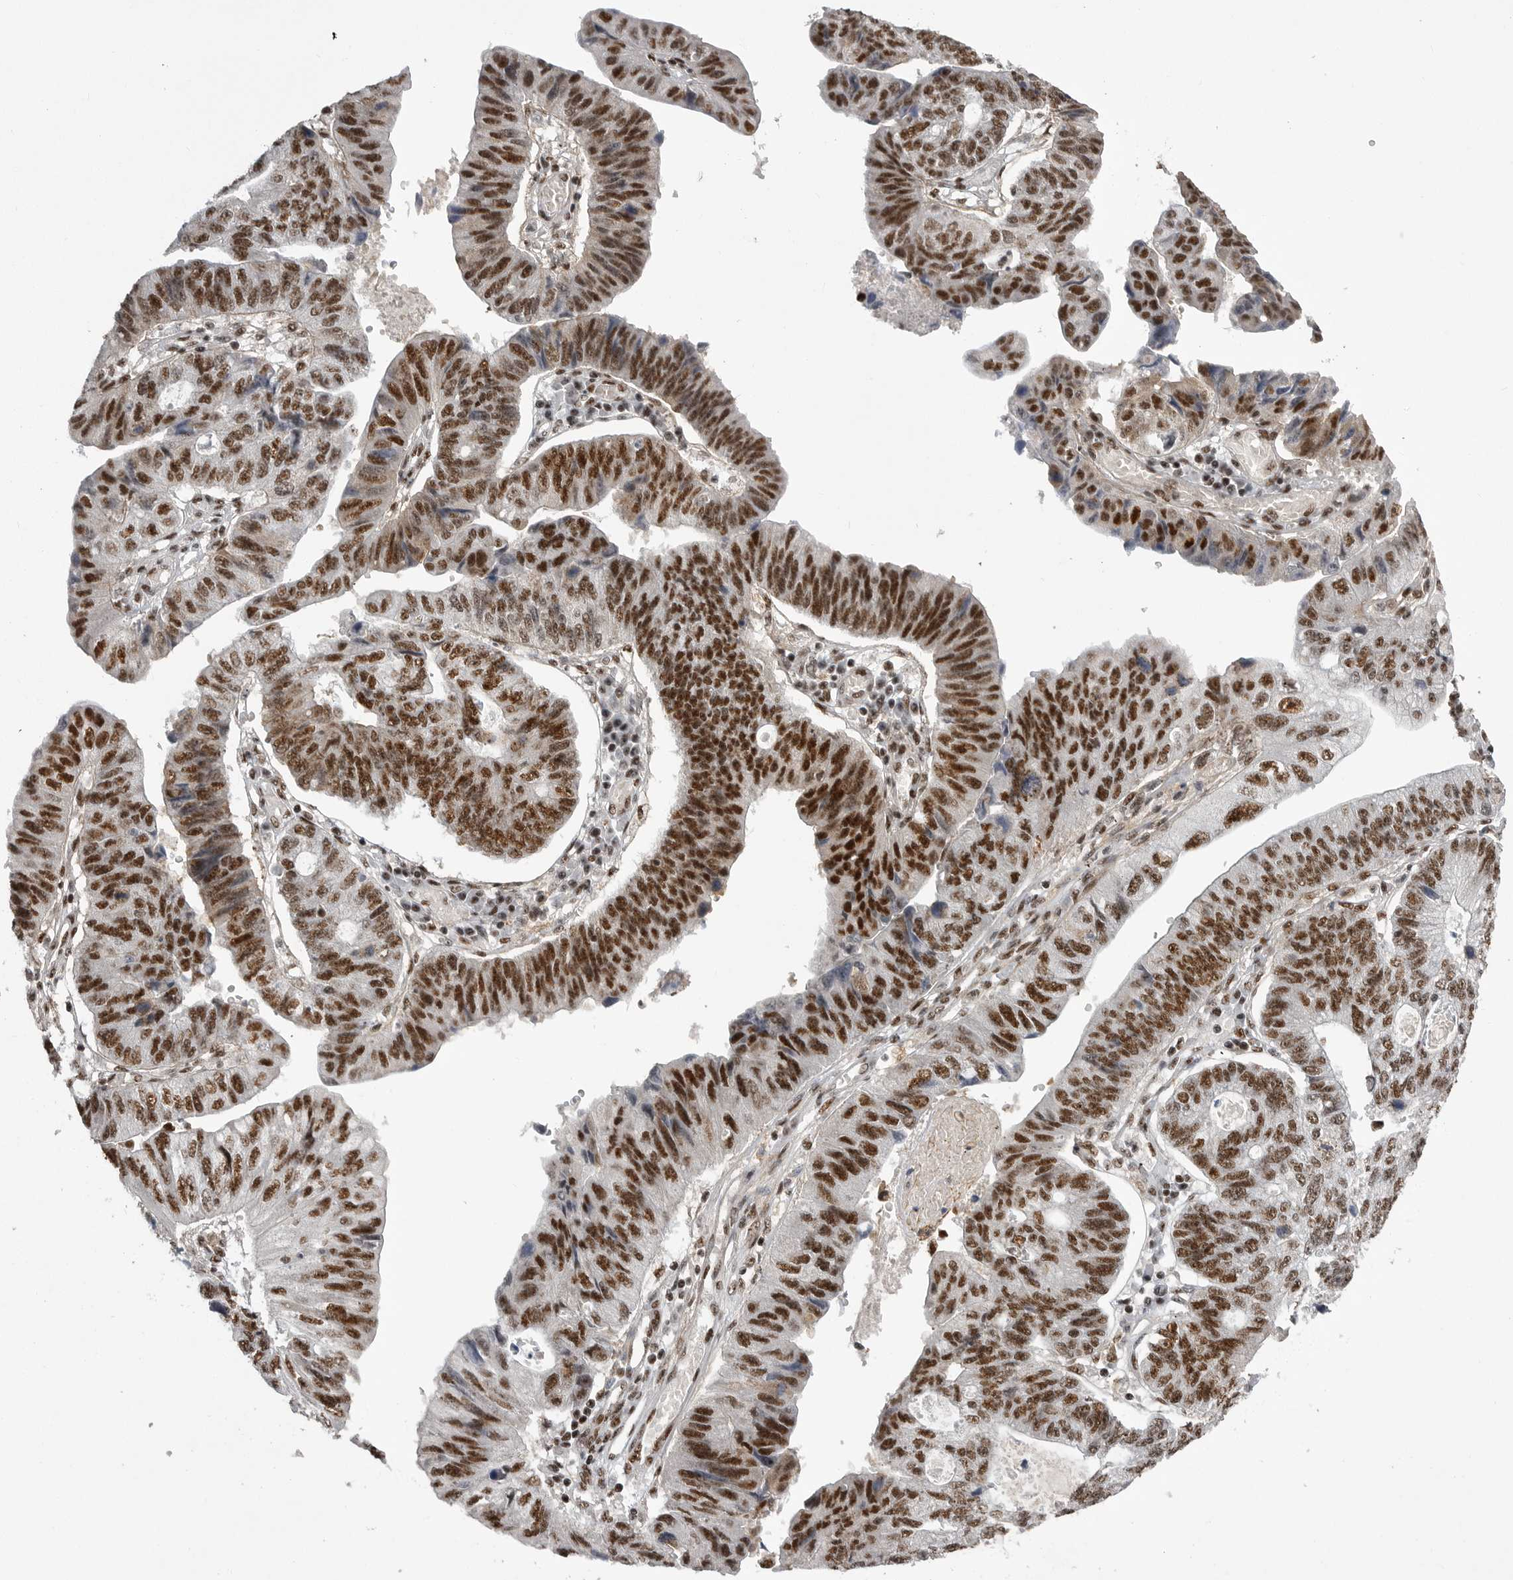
{"staining": {"intensity": "strong", "quantity": ">75%", "location": "nuclear"}, "tissue": "stomach cancer", "cell_type": "Tumor cells", "image_type": "cancer", "snomed": [{"axis": "morphology", "description": "Adenocarcinoma, NOS"}, {"axis": "topography", "description": "Stomach"}], "caption": "Stomach cancer (adenocarcinoma) stained with a brown dye demonstrates strong nuclear positive expression in about >75% of tumor cells.", "gene": "PPP1R8", "patient": {"sex": "male", "age": 59}}